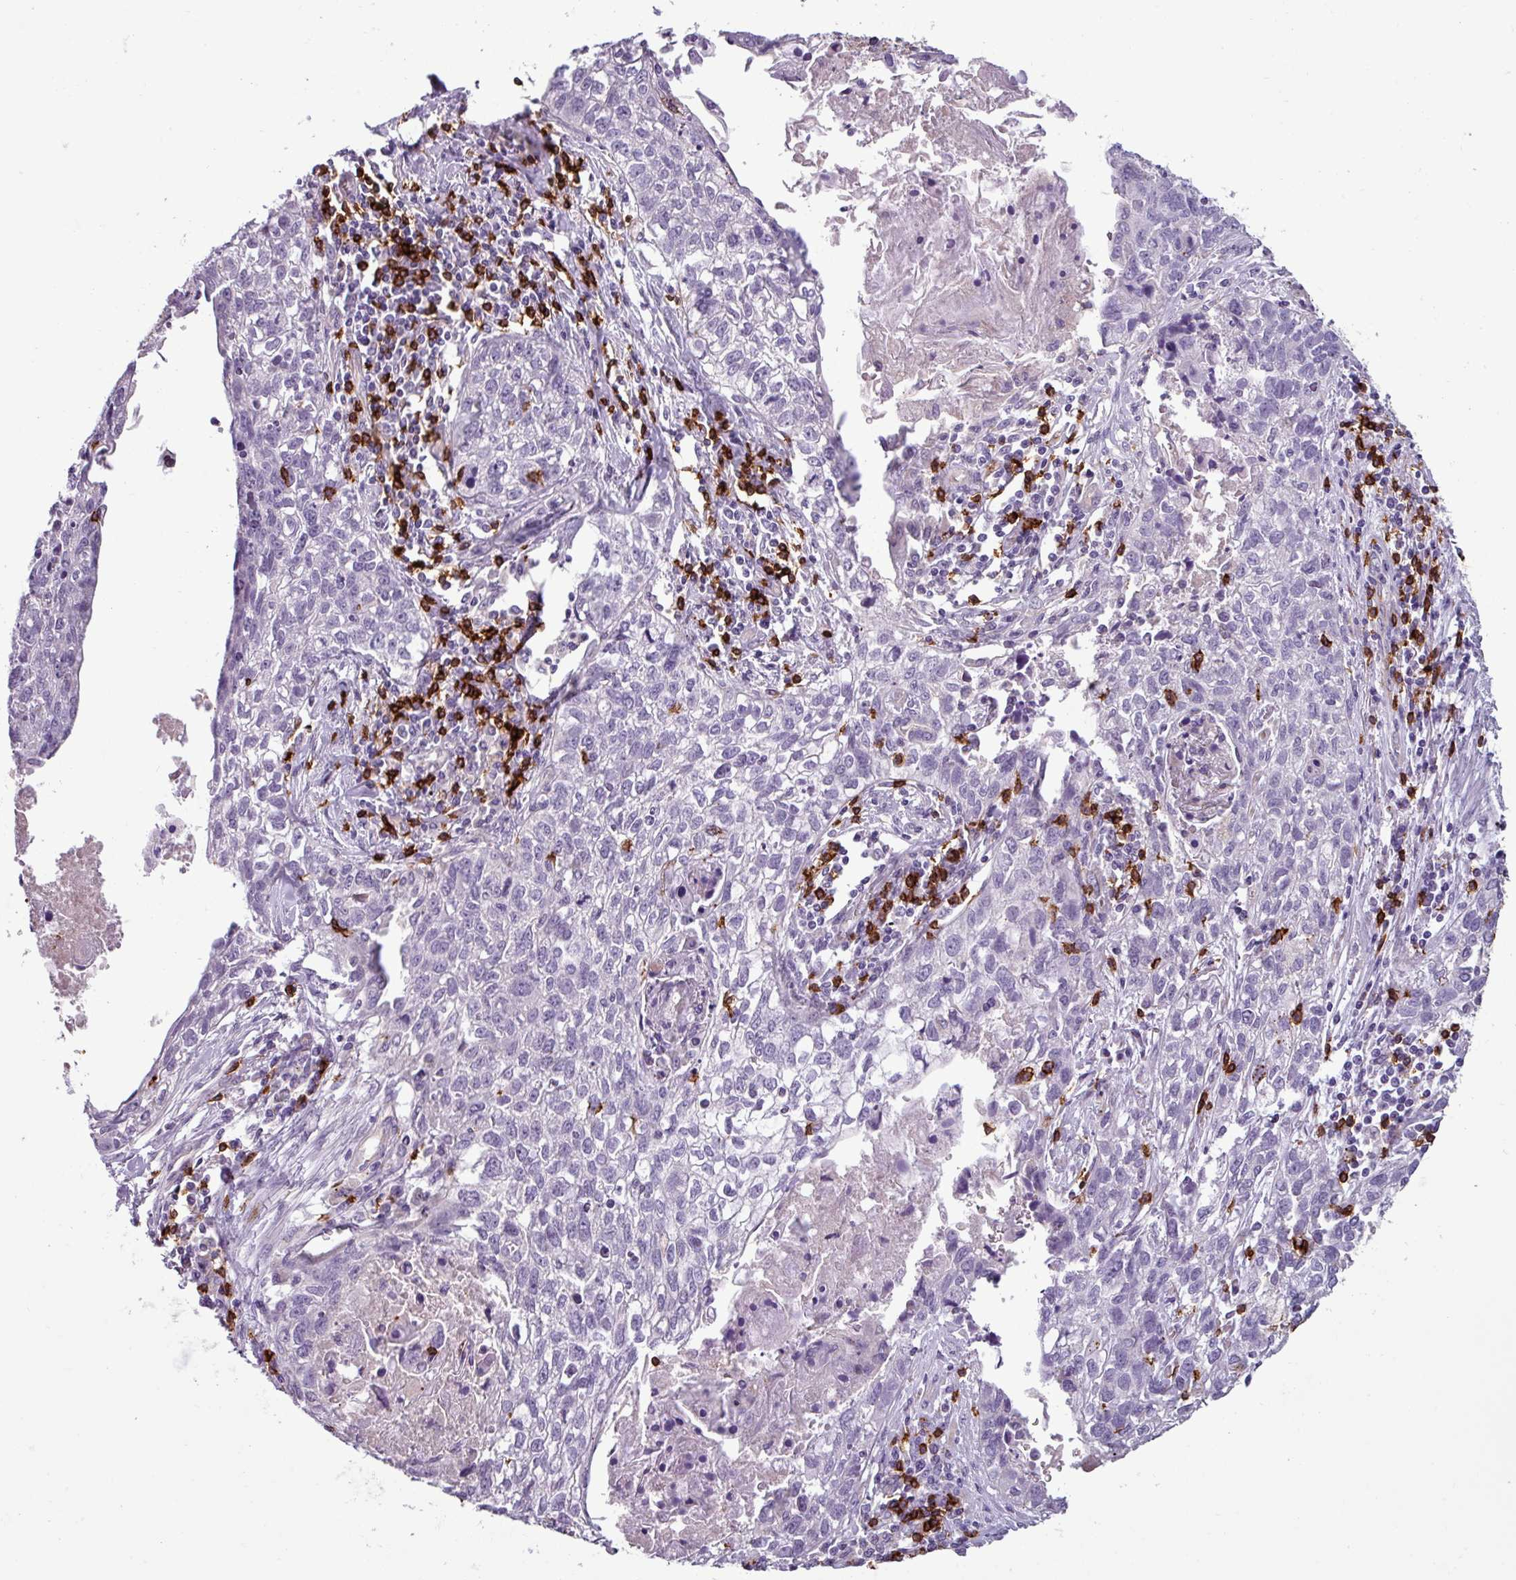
{"staining": {"intensity": "negative", "quantity": "none", "location": "none"}, "tissue": "lung cancer", "cell_type": "Tumor cells", "image_type": "cancer", "snomed": [{"axis": "morphology", "description": "Squamous cell carcinoma, NOS"}, {"axis": "topography", "description": "Lung"}], "caption": "Histopathology image shows no significant protein expression in tumor cells of lung cancer.", "gene": "CD8A", "patient": {"sex": "male", "age": 74}}